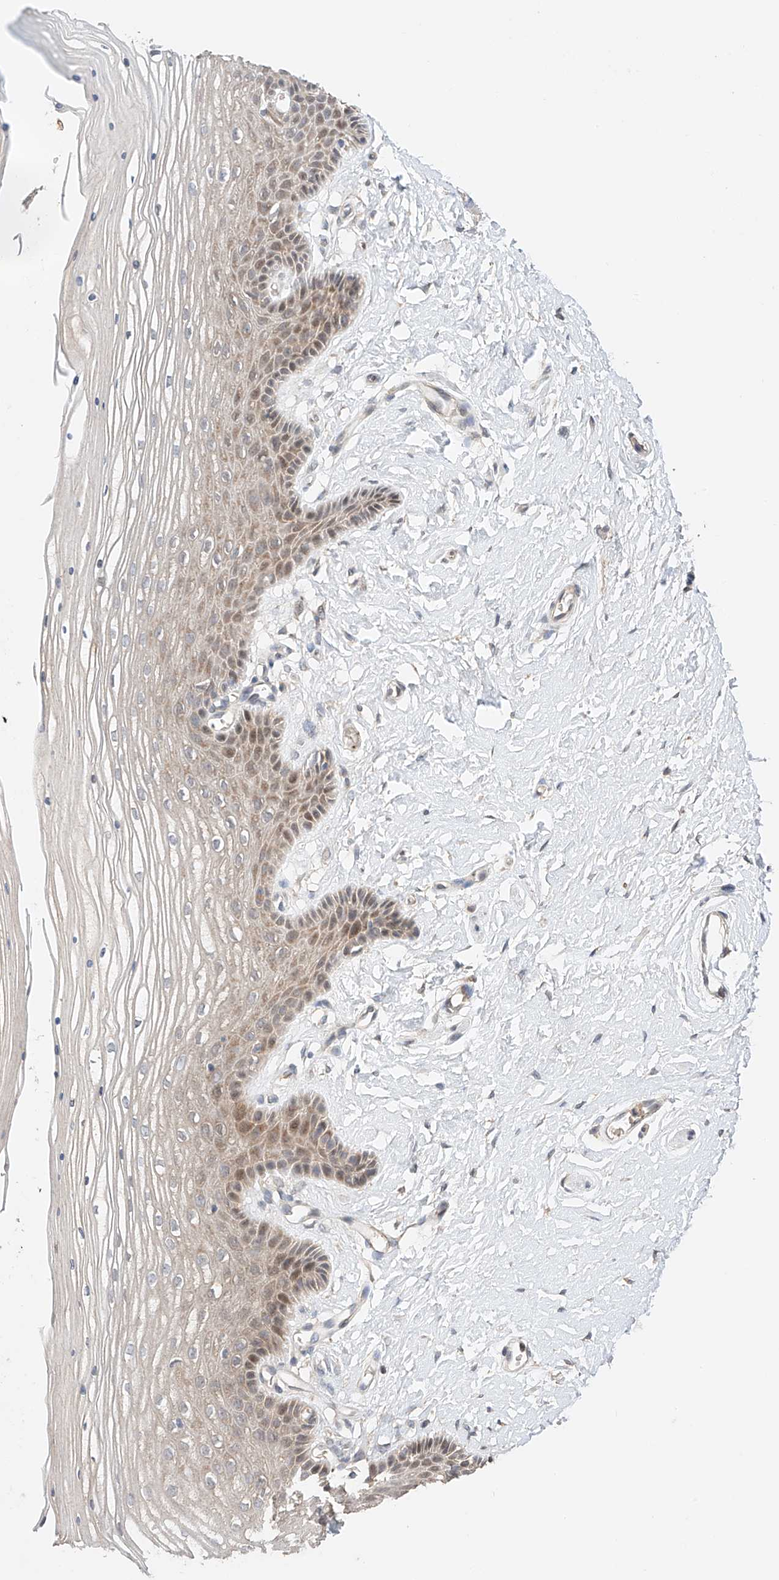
{"staining": {"intensity": "moderate", "quantity": "<25%", "location": "cytoplasmic/membranous,nuclear"}, "tissue": "vagina", "cell_type": "Squamous epithelial cells", "image_type": "normal", "snomed": [{"axis": "morphology", "description": "Normal tissue, NOS"}, {"axis": "topography", "description": "Vagina"}, {"axis": "topography", "description": "Cervix"}], "caption": "The histopathology image exhibits staining of normal vagina, revealing moderate cytoplasmic/membranous,nuclear protein expression (brown color) within squamous epithelial cells.", "gene": "ZFHX2", "patient": {"sex": "female", "age": 40}}